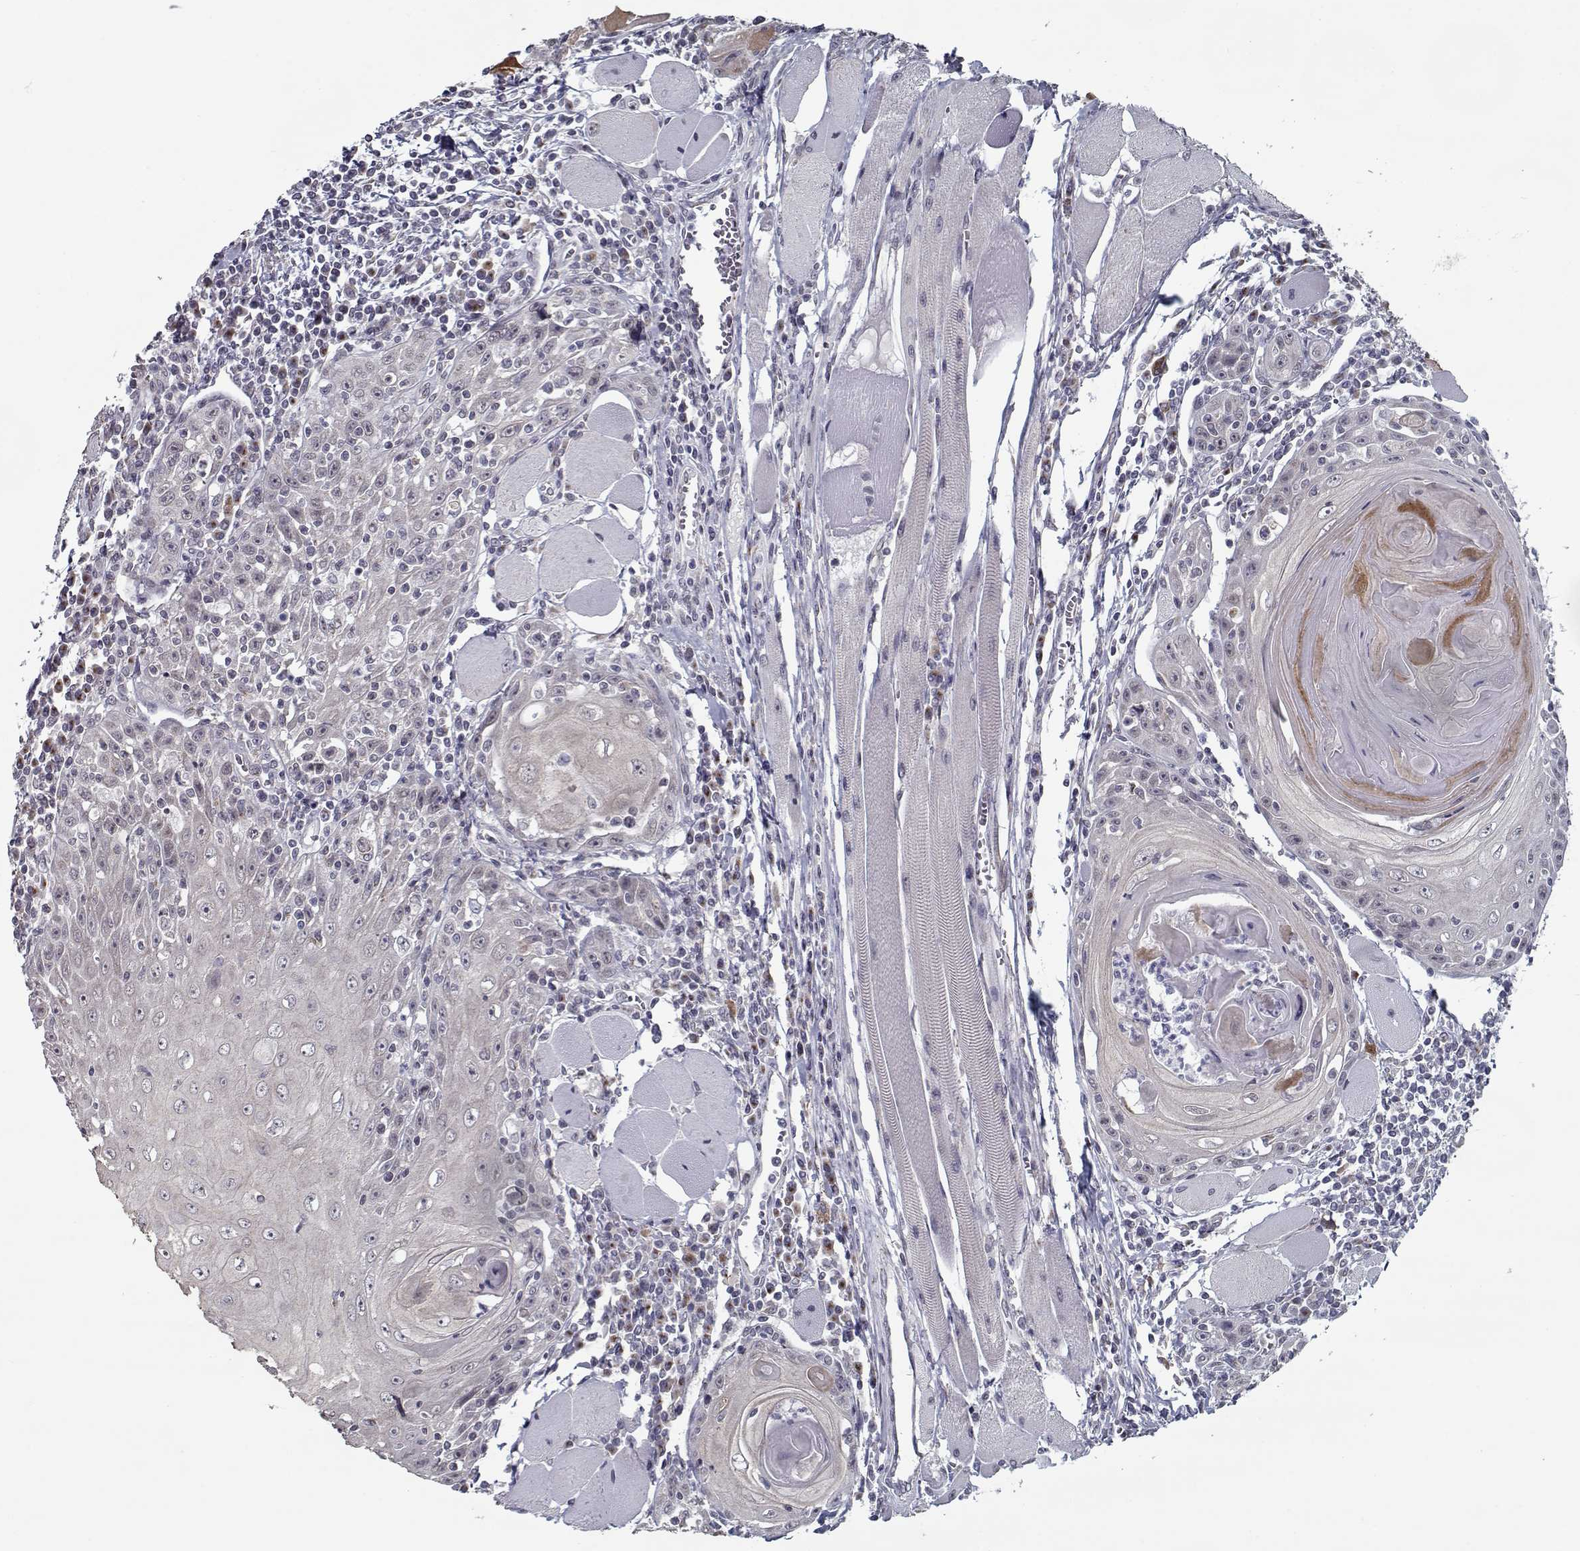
{"staining": {"intensity": "weak", "quantity": "25%-75%", "location": "cytoplasmic/membranous"}, "tissue": "head and neck cancer", "cell_type": "Tumor cells", "image_type": "cancer", "snomed": [{"axis": "morphology", "description": "Normal tissue, NOS"}, {"axis": "morphology", "description": "Squamous cell carcinoma, NOS"}, {"axis": "topography", "description": "Oral tissue"}, {"axis": "topography", "description": "Head-Neck"}], "caption": "A micrograph of head and neck cancer (squamous cell carcinoma) stained for a protein reveals weak cytoplasmic/membranous brown staining in tumor cells.", "gene": "SEC16B", "patient": {"sex": "male", "age": 52}}